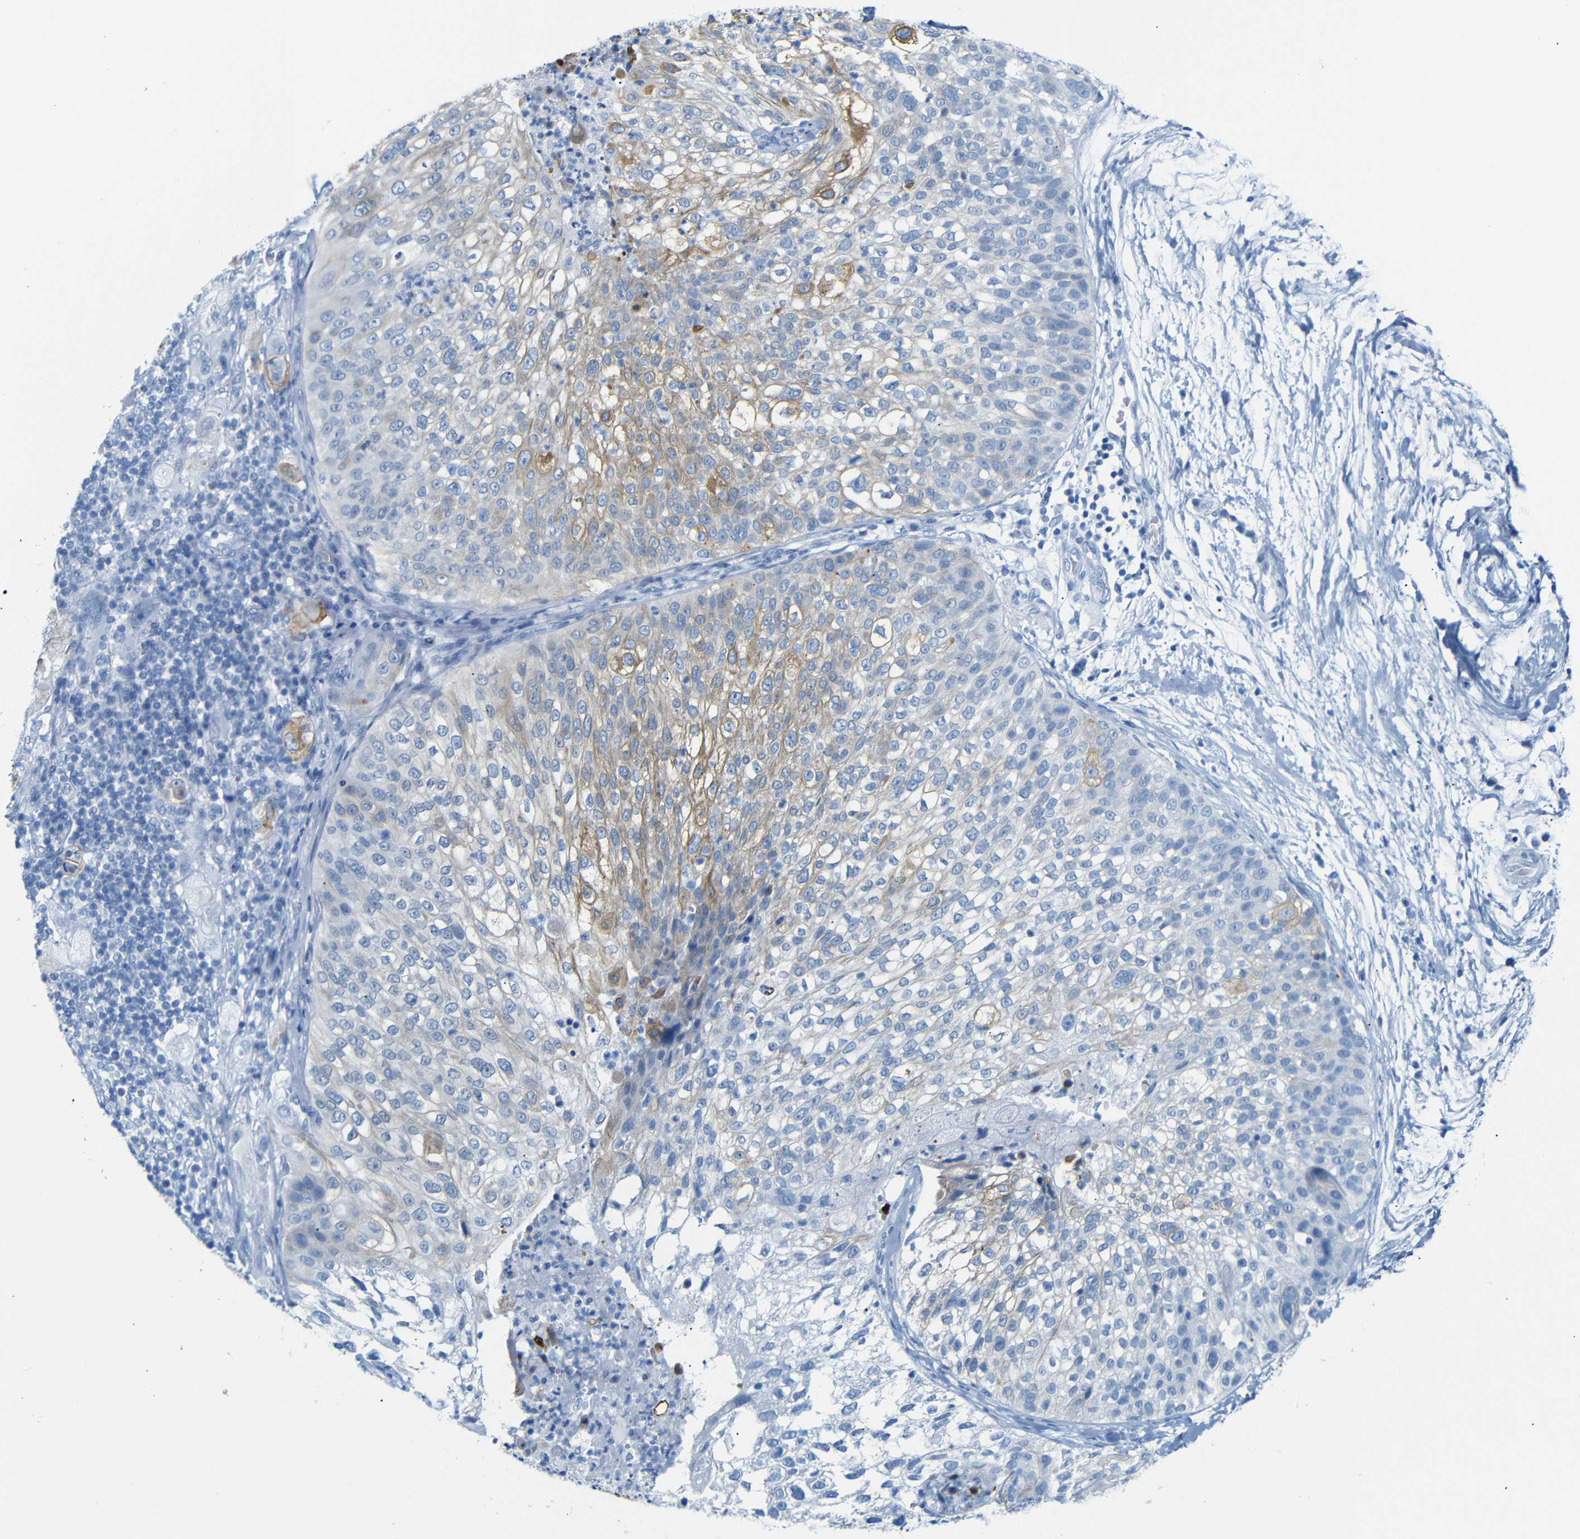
{"staining": {"intensity": "moderate", "quantity": "<25%", "location": "cytoplasmic/membranous"}, "tissue": "lung cancer", "cell_type": "Tumor cells", "image_type": "cancer", "snomed": [{"axis": "morphology", "description": "Inflammation, NOS"}, {"axis": "morphology", "description": "Squamous cell carcinoma, NOS"}, {"axis": "topography", "description": "Lymph node"}, {"axis": "topography", "description": "Soft tissue"}, {"axis": "topography", "description": "Lung"}], "caption": "Immunohistochemistry (IHC) micrograph of neoplastic tissue: human lung squamous cell carcinoma stained using immunohistochemistry exhibits low levels of moderate protein expression localized specifically in the cytoplasmic/membranous of tumor cells, appearing as a cytoplasmic/membranous brown color.", "gene": "DYNAP", "patient": {"sex": "male", "age": 66}}